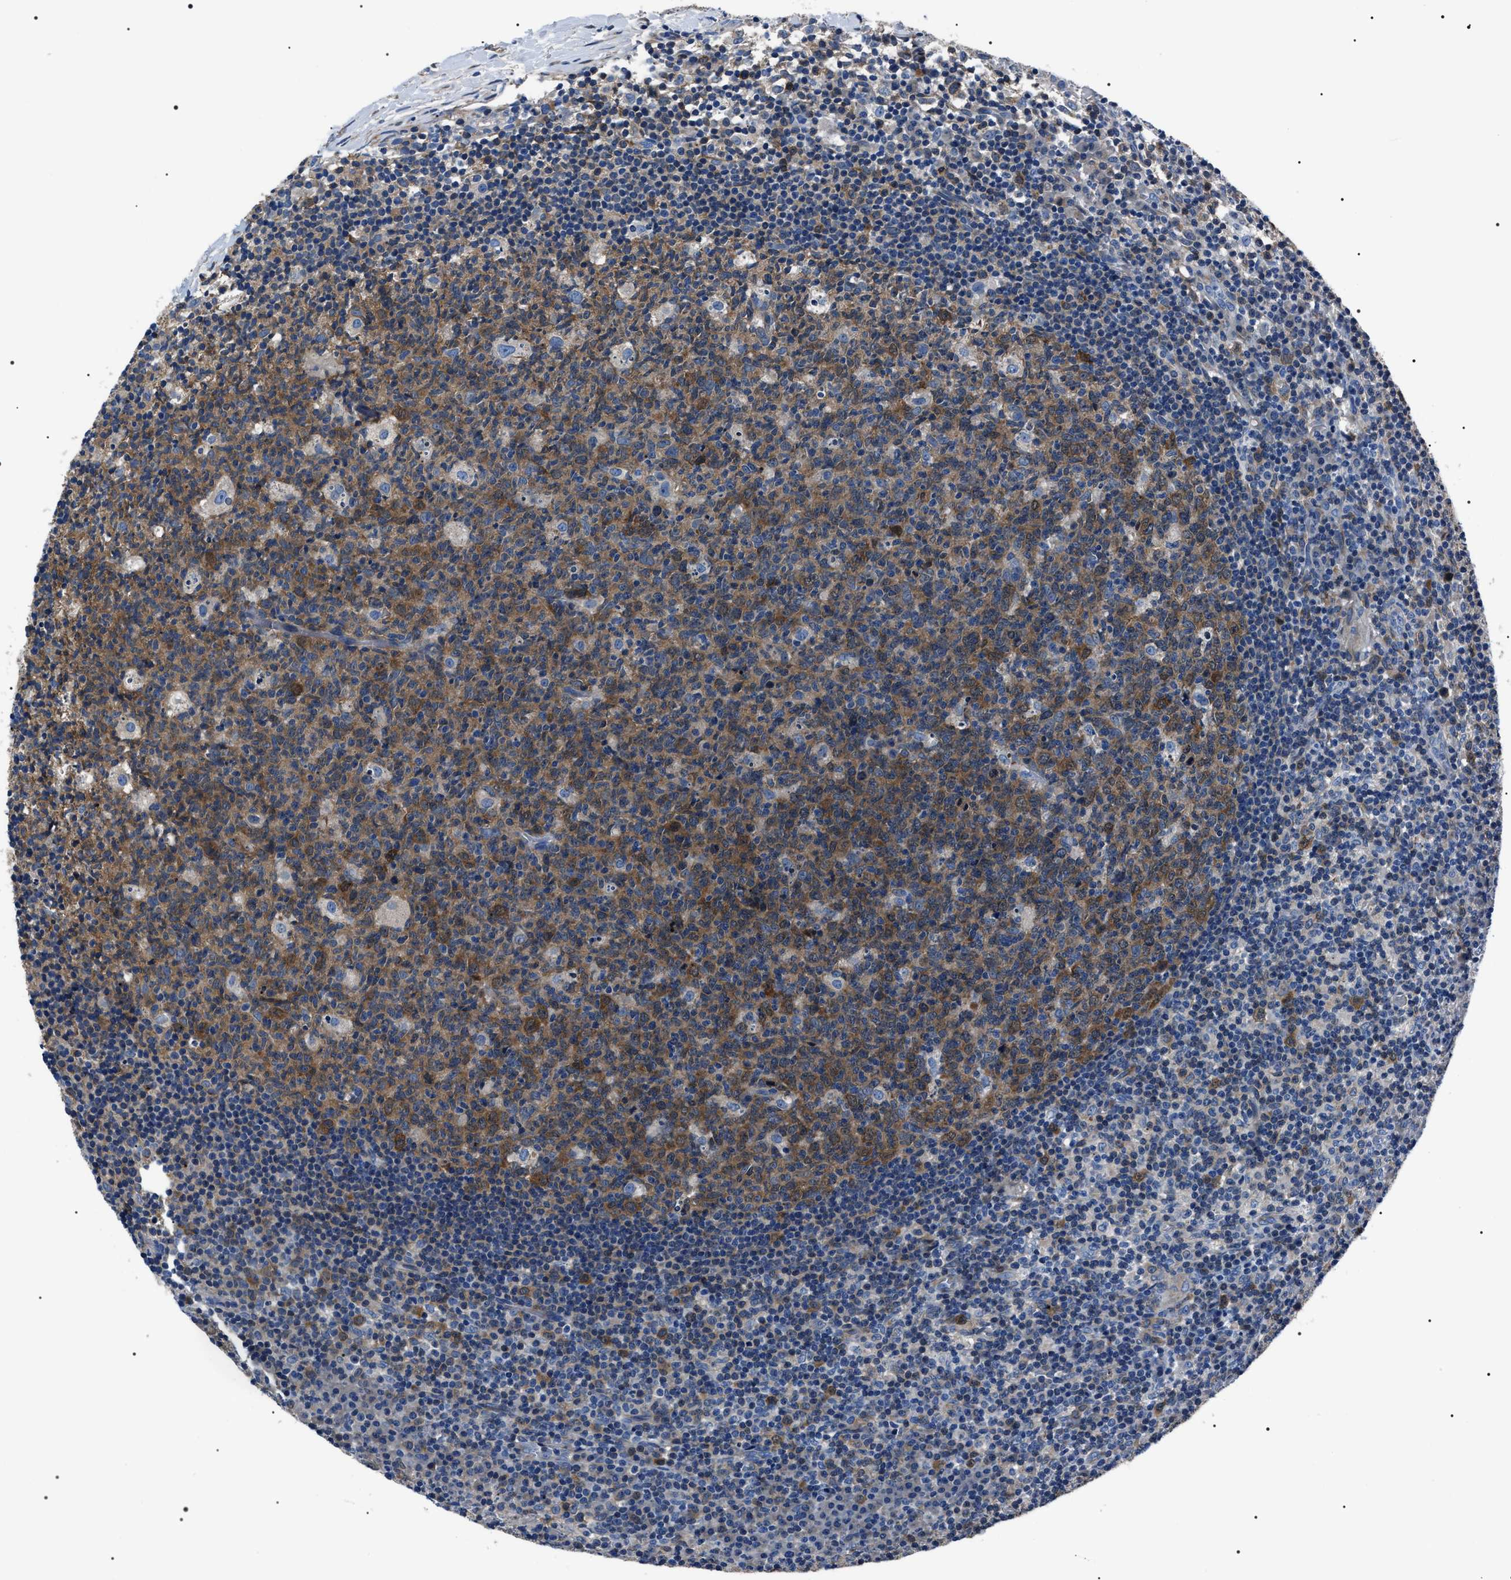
{"staining": {"intensity": "moderate", "quantity": "25%-75%", "location": "cytoplasmic/membranous"}, "tissue": "lymph node", "cell_type": "Germinal center cells", "image_type": "normal", "snomed": [{"axis": "morphology", "description": "Normal tissue, NOS"}, {"axis": "morphology", "description": "Inflammation, NOS"}, {"axis": "topography", "description": "Lymph node"}], "caption": "IHC of normal human lymph node exhibits medium levels of moderate cytoplasmic/membranous positivity in about 25%-75% of germinal center cells.", "gene": "BAG2", "patient": {"sex": "male", "age": 55}}